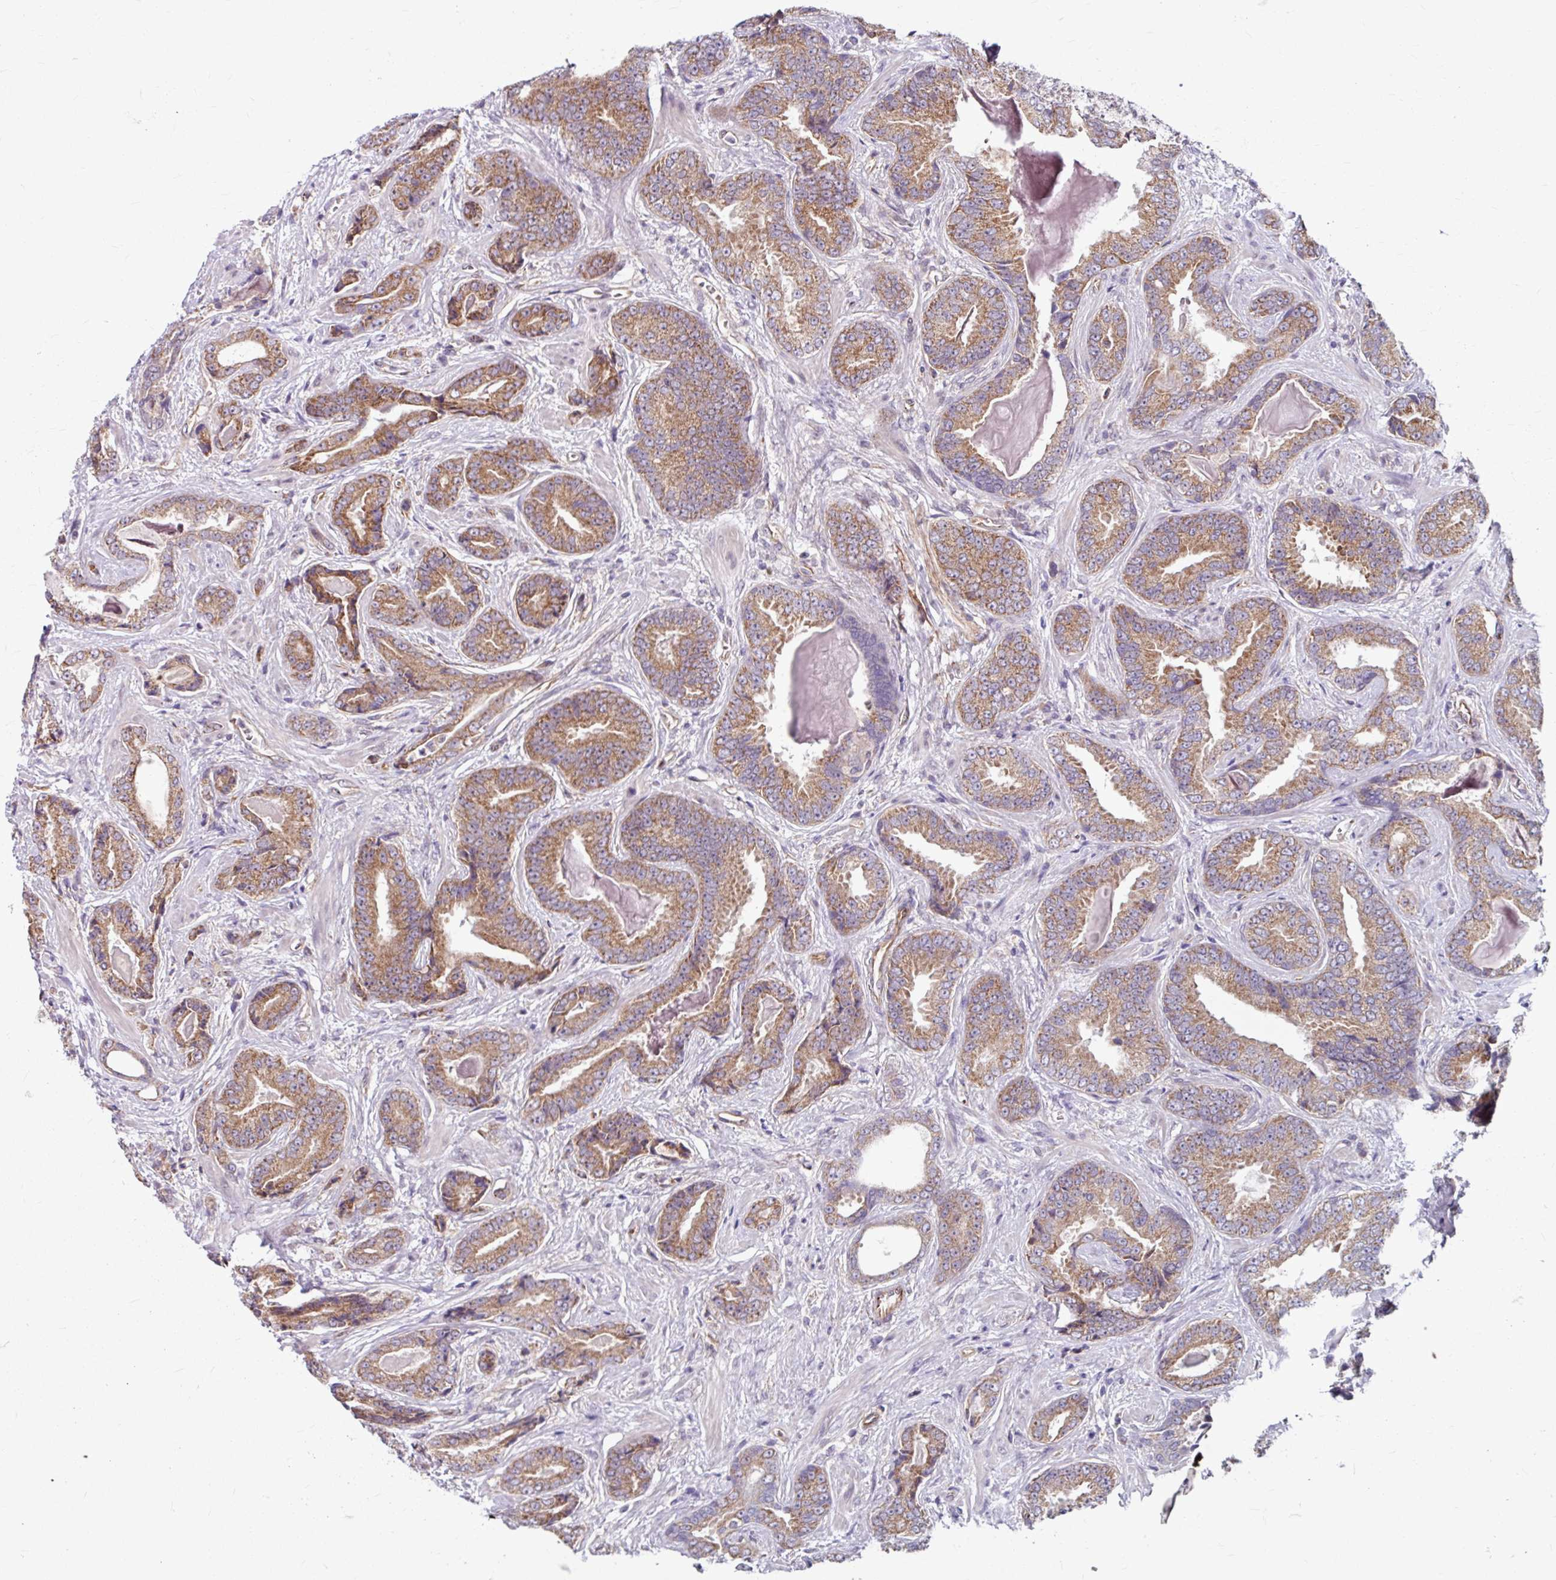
{"staining": {"intensity": "moderate", "quantity": ">75%", "location": "cytoplasmic/membranous"}, "tissue": "prostate cancer", "cell_type": "Tumor cells", "image_type": "cancer", "snomed": [{"axis": "morphology", "description": "Adenocarcinoma, Low grade"}, {"axis": "topography", "description": "Prostate"}], "caption": "Protein expression analysis of human prostate adenocarcinoma (low-grade) reveals moderate cytoplasmic/membranous expression in about >75% of tumor cells. (DAB (3,3'-diaminobenzidine) IHC, brown staining for protein, blue staining for nuclei).", "gene": "DAAM2", "patient": {"sex": "male", "age": 62}}